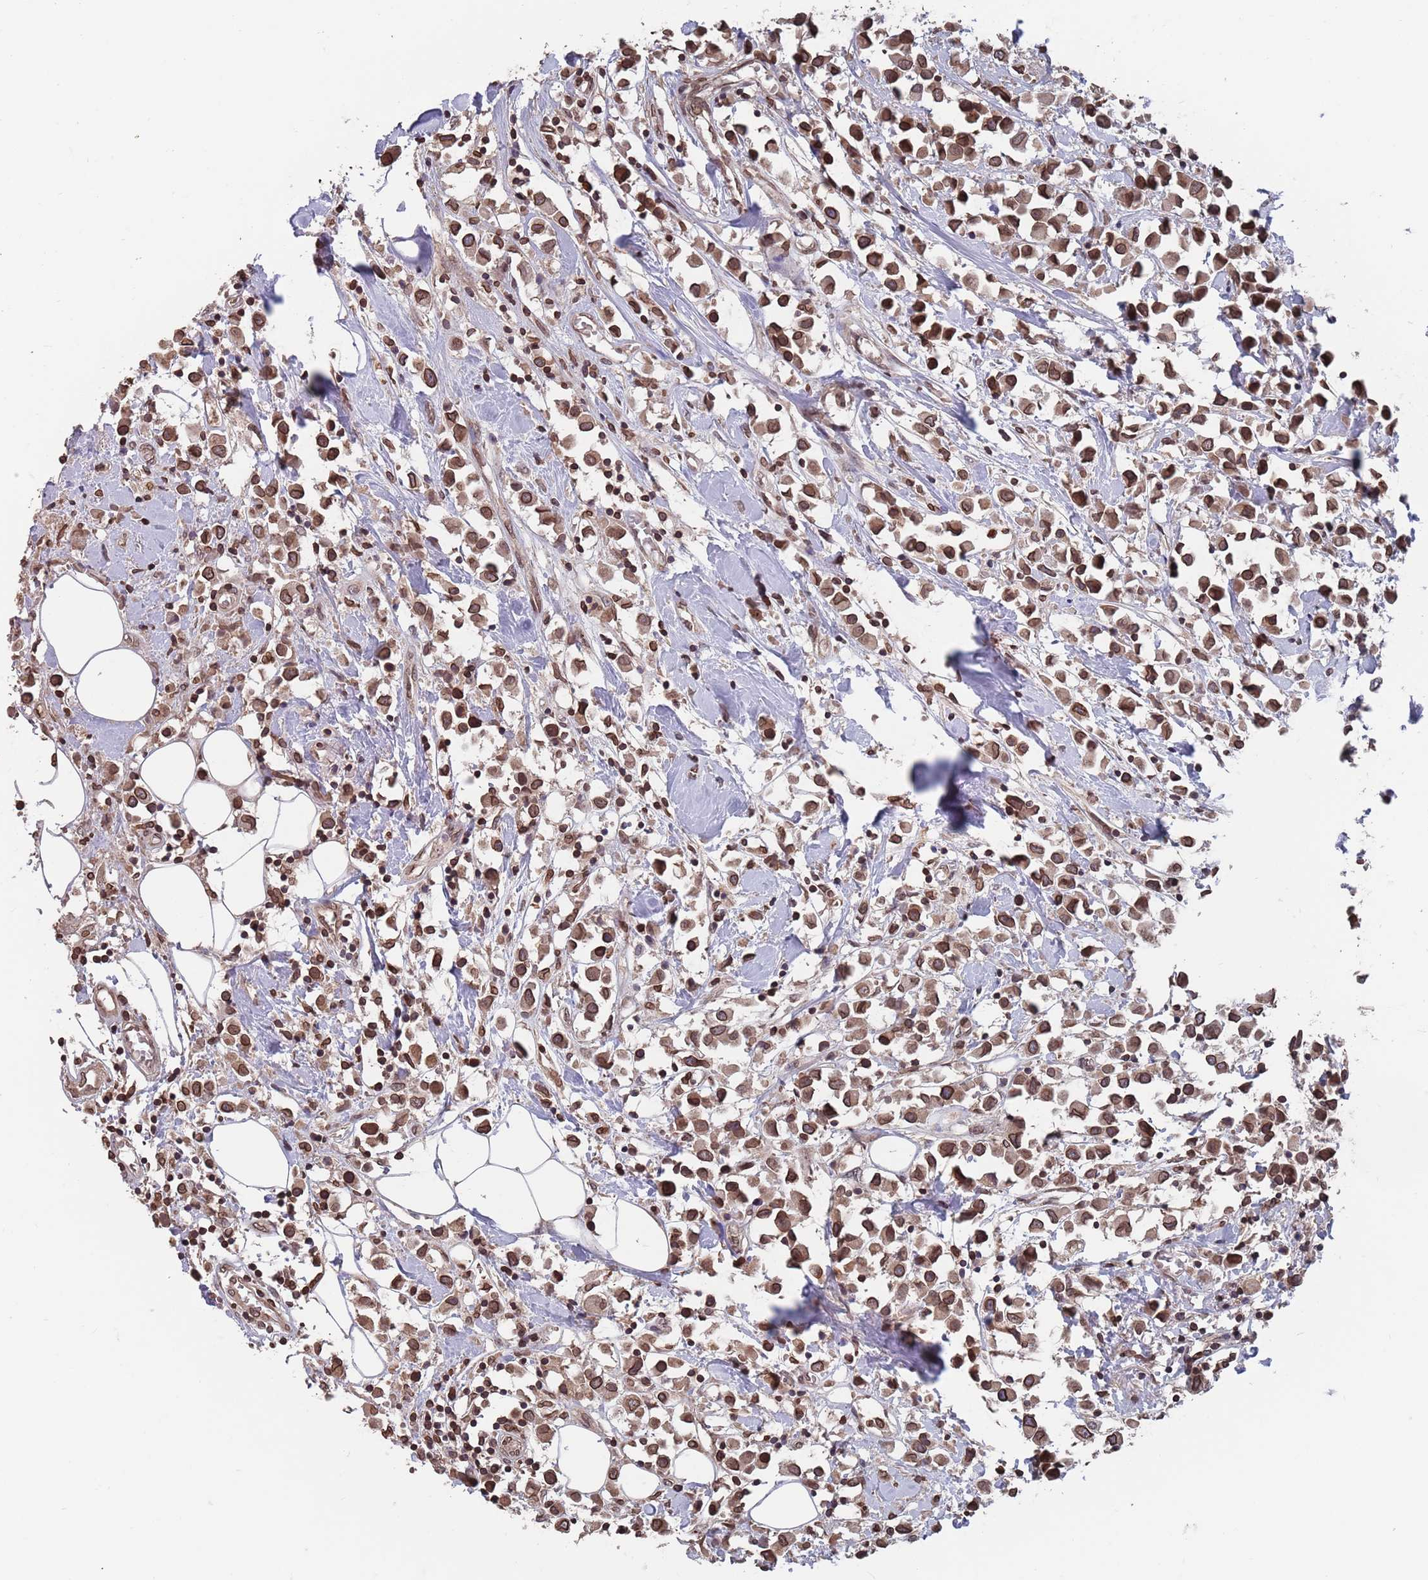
{"staining": {"intensity": "moderate", "quantity": ">75%", "location": "cytoplasmic/membranous,nuclear"}, "tissue": "breast cancer", "cell_type": "Tumor cells", "image_type": "cancer", "snomed": [{"axis": "morphology", "description": "Duct carcinoma"}, {"axis": "topography", "description": "Breast"}], "caption": "Immunohistochemistry (IHC) photomicrograph of breast invasive ductal carcinoma stained for a protein (brown), which exhibits medium levels of moderate cytoplasmic/membranous and nuclear positivity in about >75% of tumor cells.", "gene": "SDHAF3", "patient": {"sex": "female", "age": 61}}